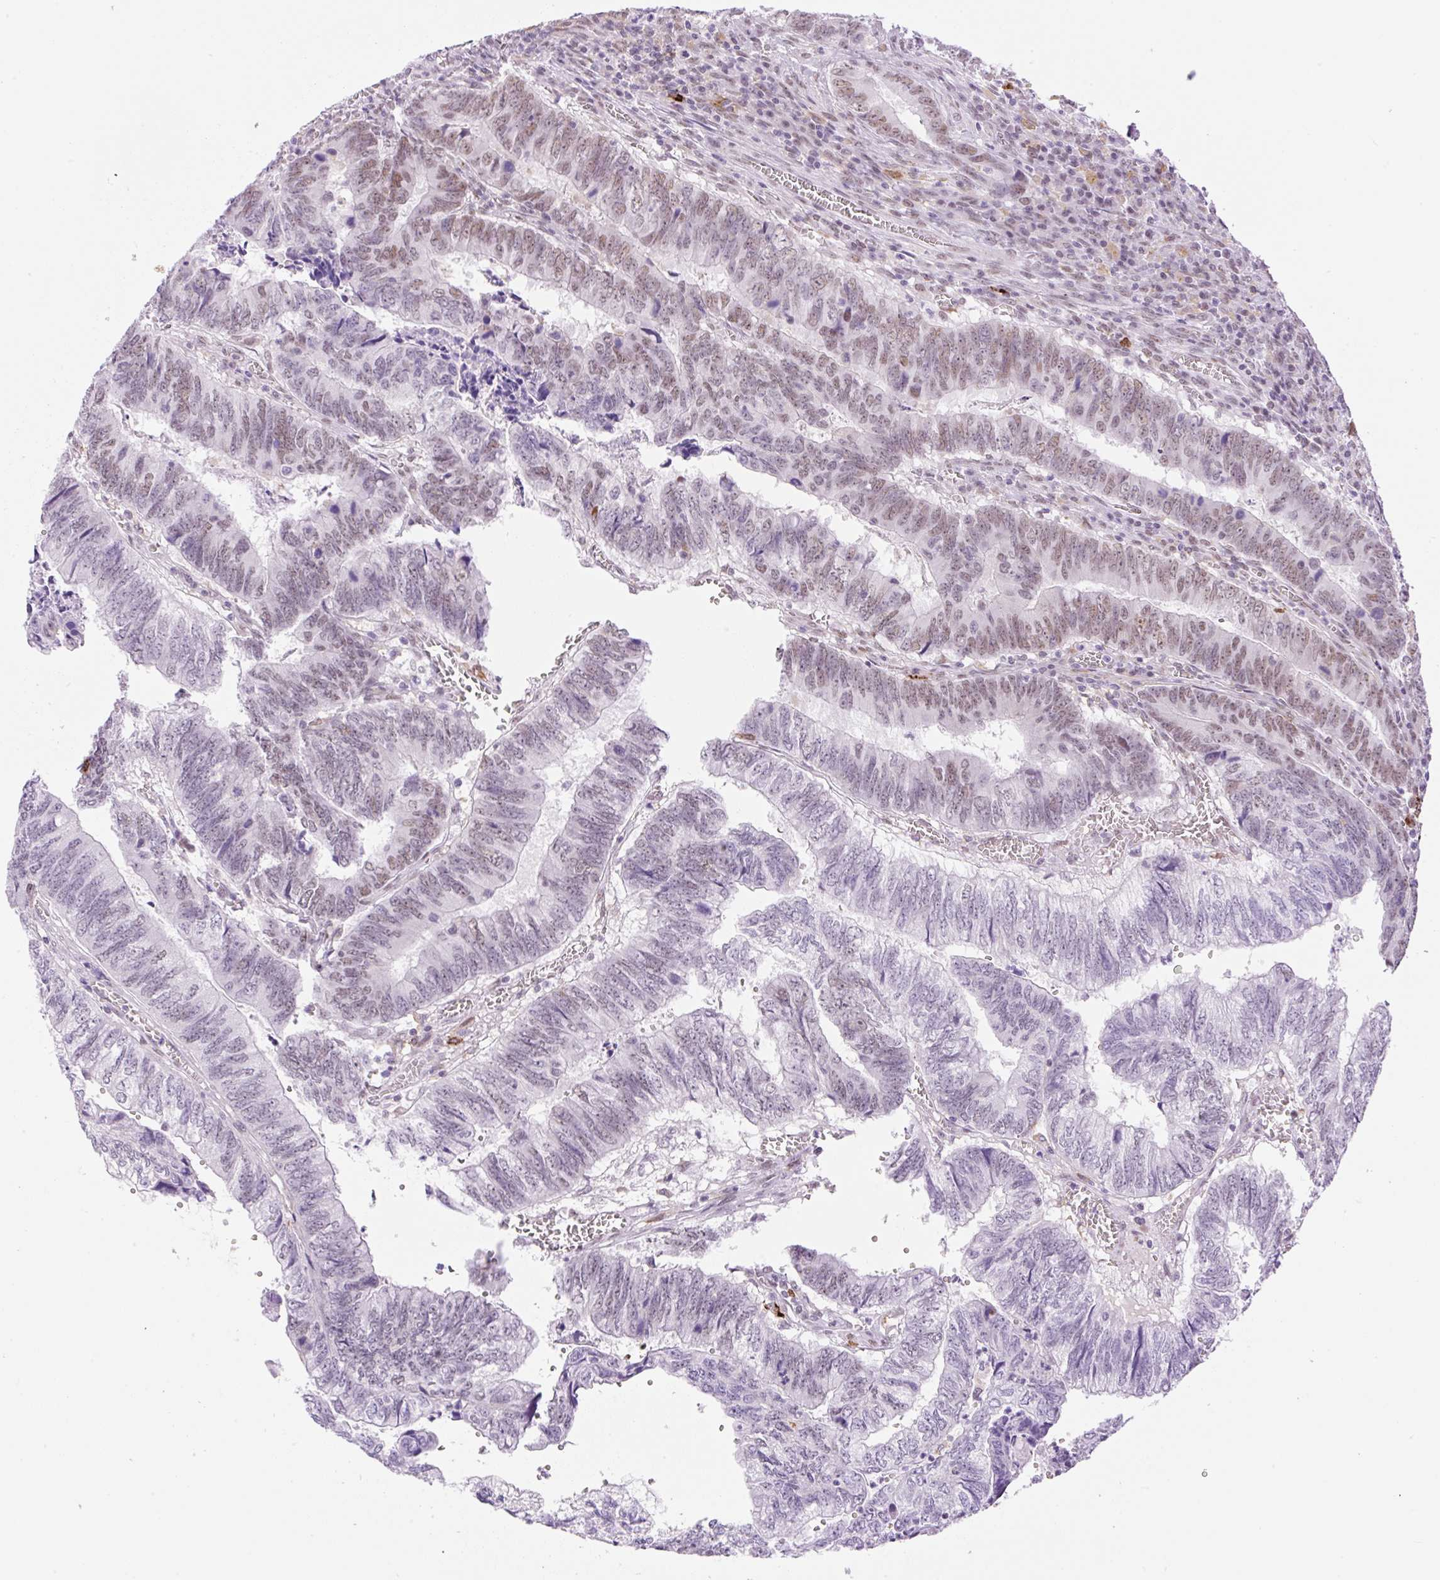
{"staining": {"intensity": "weak", "quantity": "25%-75%", "location": "nuclear"}, "tissue": "colorectal cancer", "cell_type": "Tumor cells", "image_type": "cancer", "snomed": [{"axis": "morphology", "description": "Adenocarcinoma, NOS"}, {"axis": "topography", "description": "Colon"}], "caption": "This micrograph reveals immunohistochemistry (IHC) staining of adenocarcinoma (colorectal), with low weak nuclear expression in about 25%-75% of tumor cells.", "gene": "PALM3", "patient": {"sex": "male", "age": 86}}